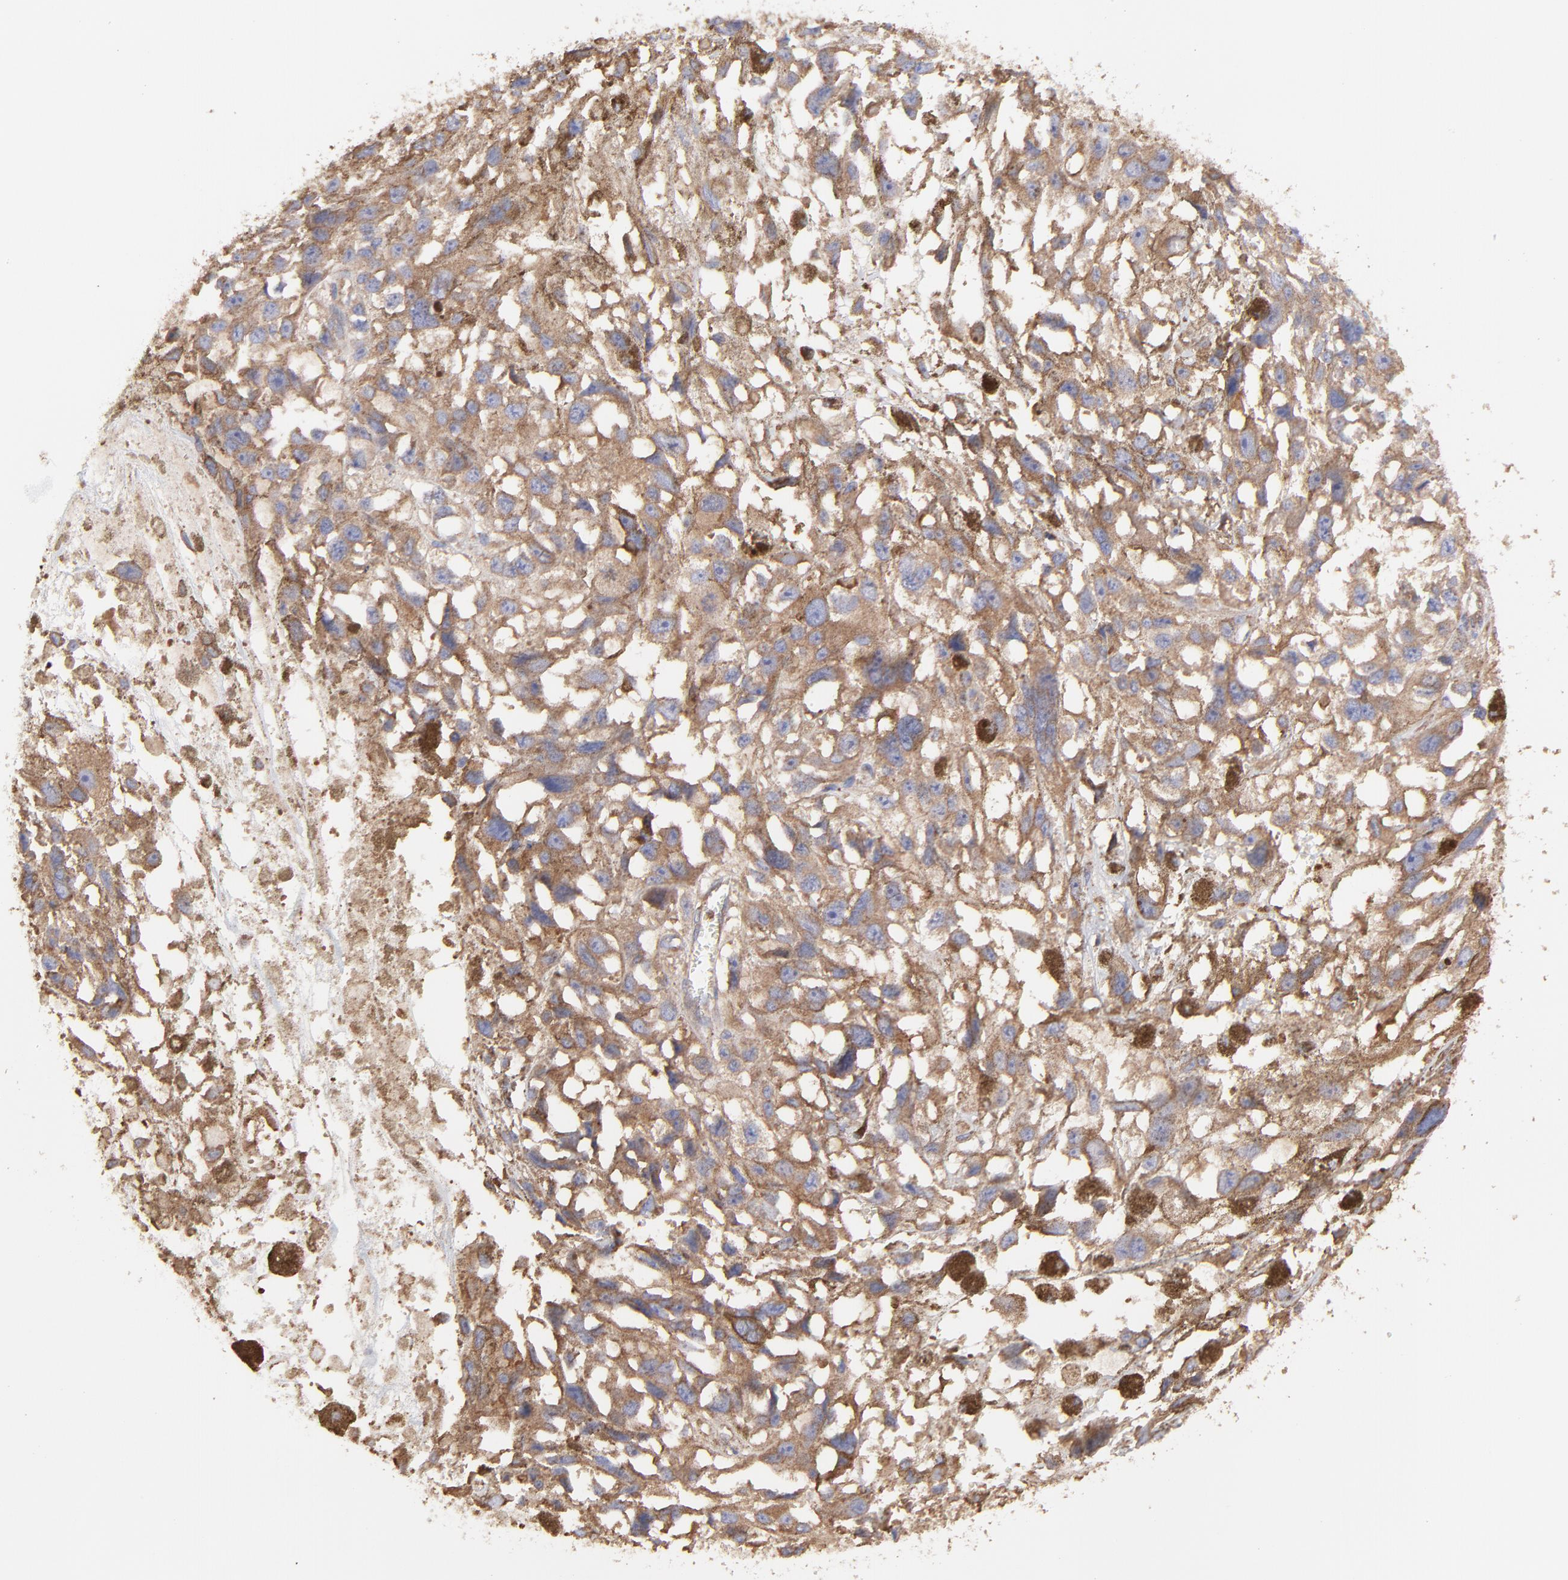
{"staining": {"intensity": "moderate", "quantity": ">75%", "location": "cytoplasmic/membranous"}, "tissue": "melanoma", "cell_type": "Tumor cells", "image_type": "cancer", "snomed": [{"axis": "morphology", "description": "Malignant melanoma, Metastatic site"}, {"axis": "topography", "description": "Lymph node"}], "caption": "Melanoma was stained to show a protein in brown. There is medium levels of moderate cytoplasmic/membranous positivity in approximately >75% of tumor cells.", "gene": "PFKM", "patient": {"sex": "male", "age": 59}}